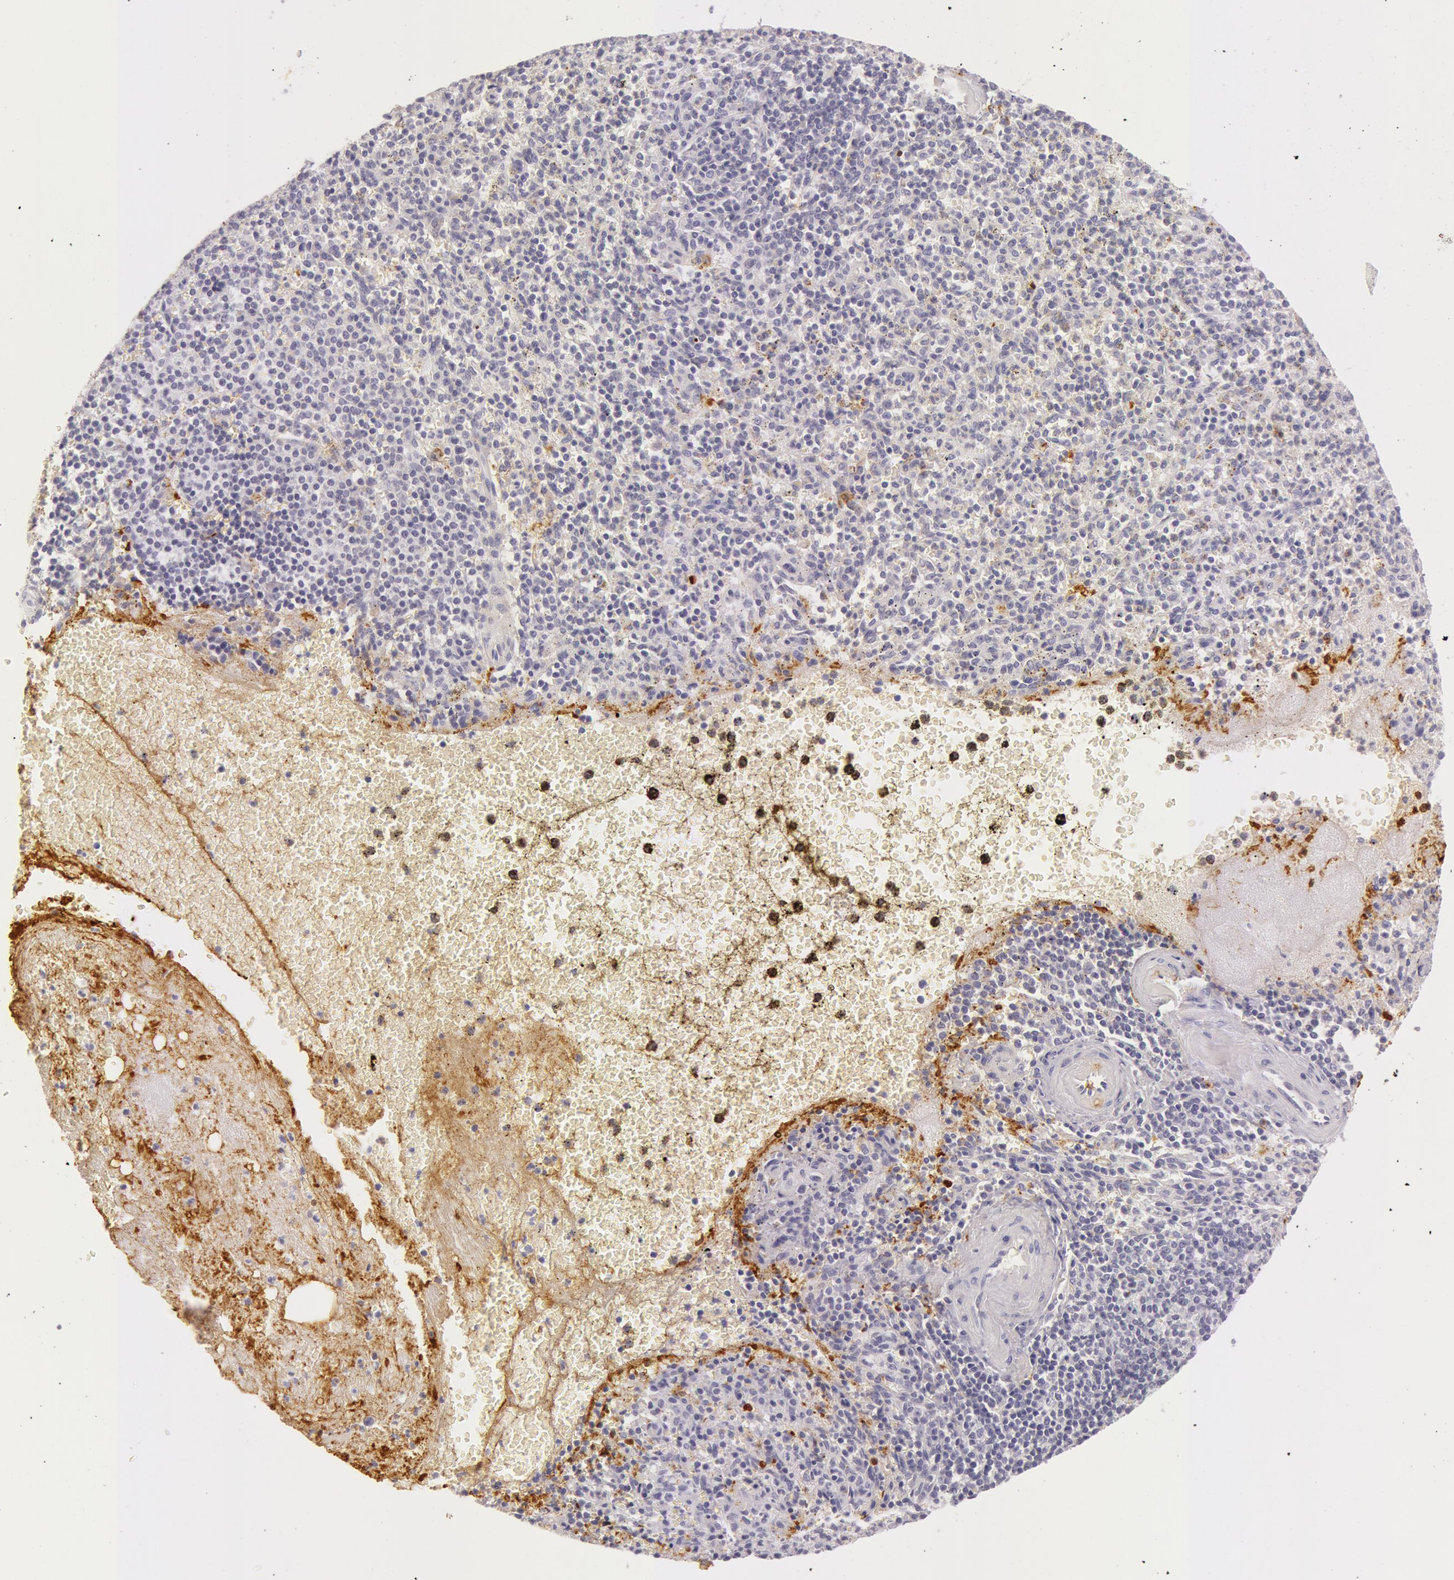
{"staining": {"intensity": "negative", "quantity": "none", "location": "none"}, "tissue": "spleen", "cell_type": "Cells in red pulp", "image_type": "normal", "snomed": [{"axis": "morphology", "description": "Normal tissue, NOS"}, {"axis": "topography", "description": "Spleen"}], "caption": "Immunohistochemistry photomicrograph of benign spleen stained for a protein (brown), which exhibits no expression in cells in red pulp.", "gene": "C4BPA", "patient": {"sex": "male", "age": 72}}